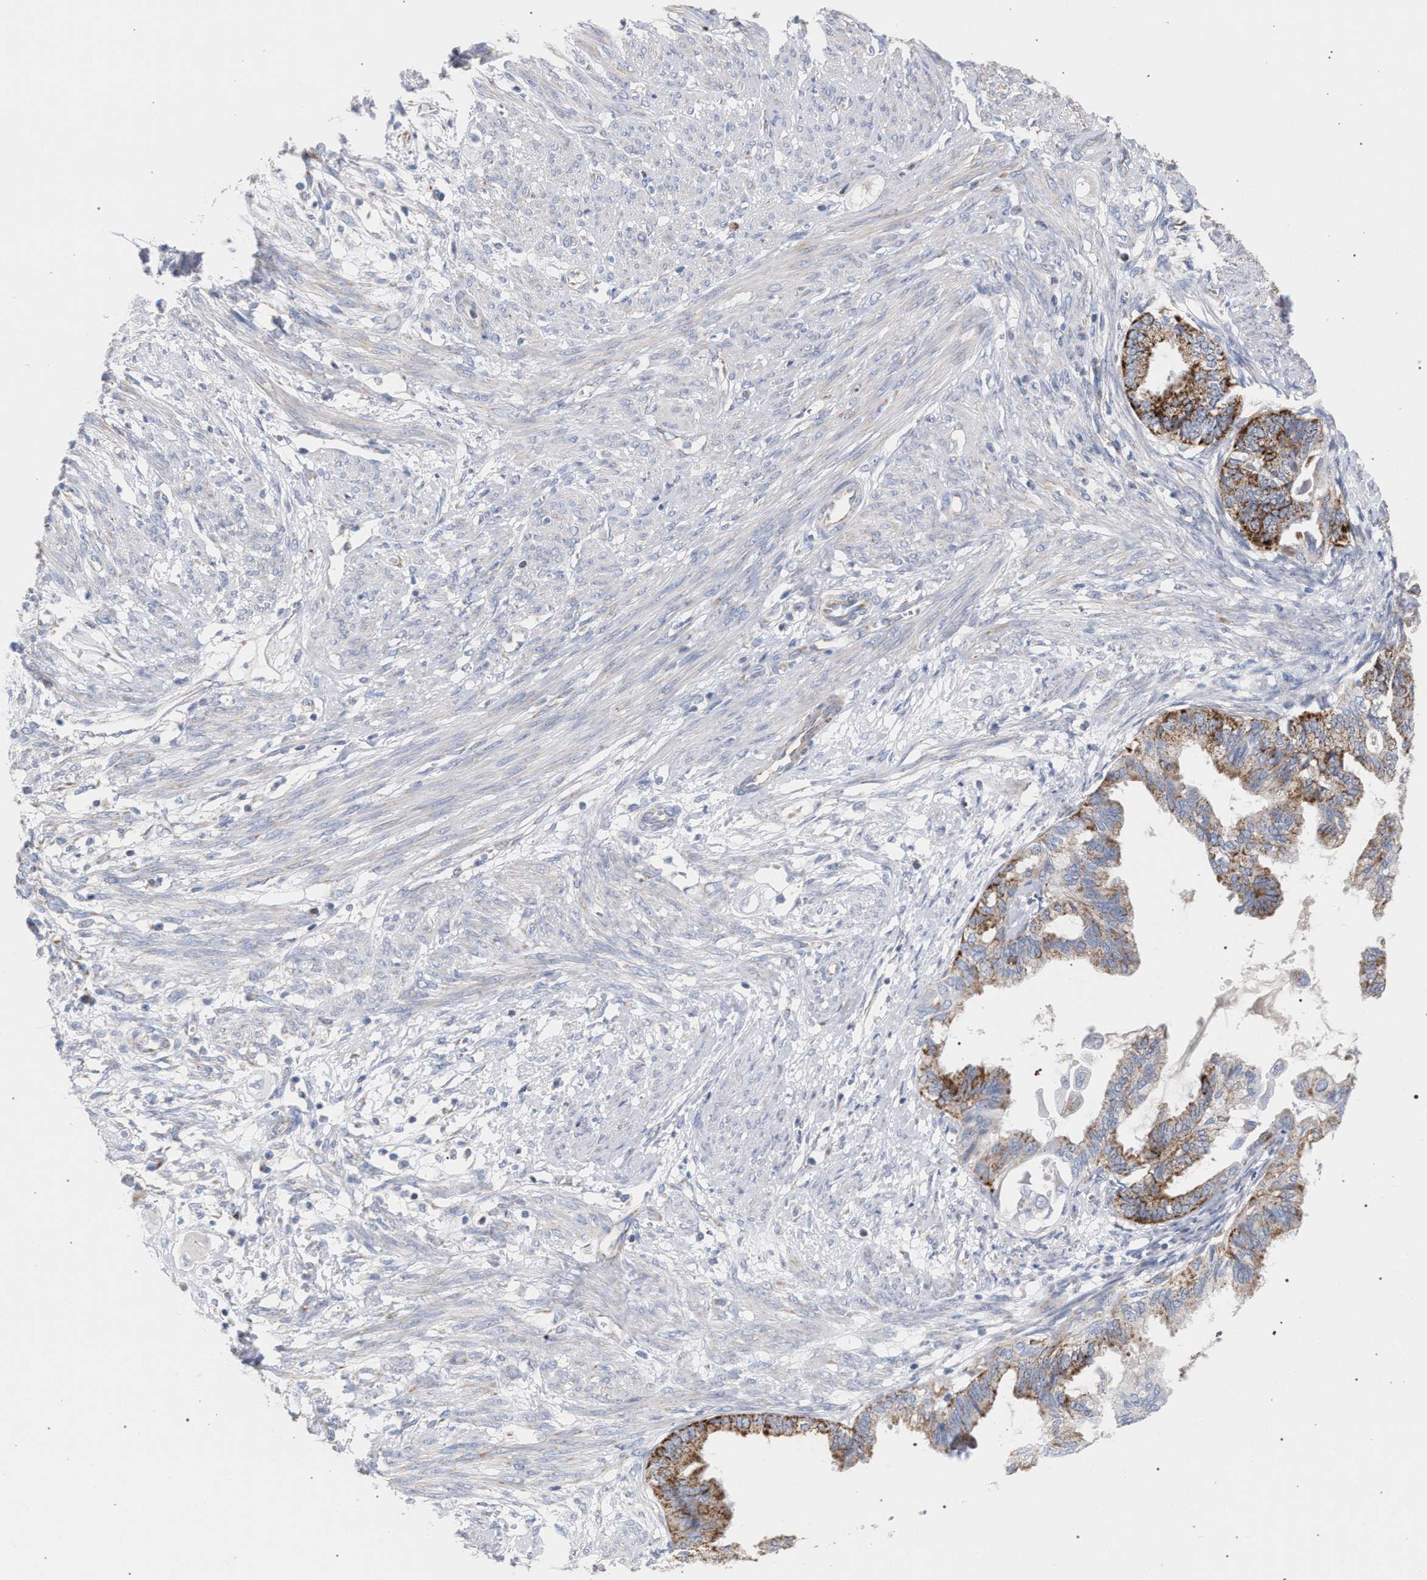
{"staining": {"intensity": "strong", "quantity": ">75%", "location": "cytoplasmic/membranous"}, "tissue": "cervical cancer", "cell_type": "Tumor cells", "image_type": "cancer", "snomed": [{"axis": "morphology", "description": "Normal tissue, NOS"}, {"axis": "morphology", "description": "Adenocarcinoma, NOS"}, {"axis": "topography", "description": "Cervix"}, {"axis": "topography", "description": "Endometrium"}], "caption": "A photomicrograph of human cervical adenocarcinoma stained for a protein demonstrates strong cytoplasmic/membranous brown staining in tumor cells.", "gene": "ECI2", "patient": {"sex": "female", "age": 86}}